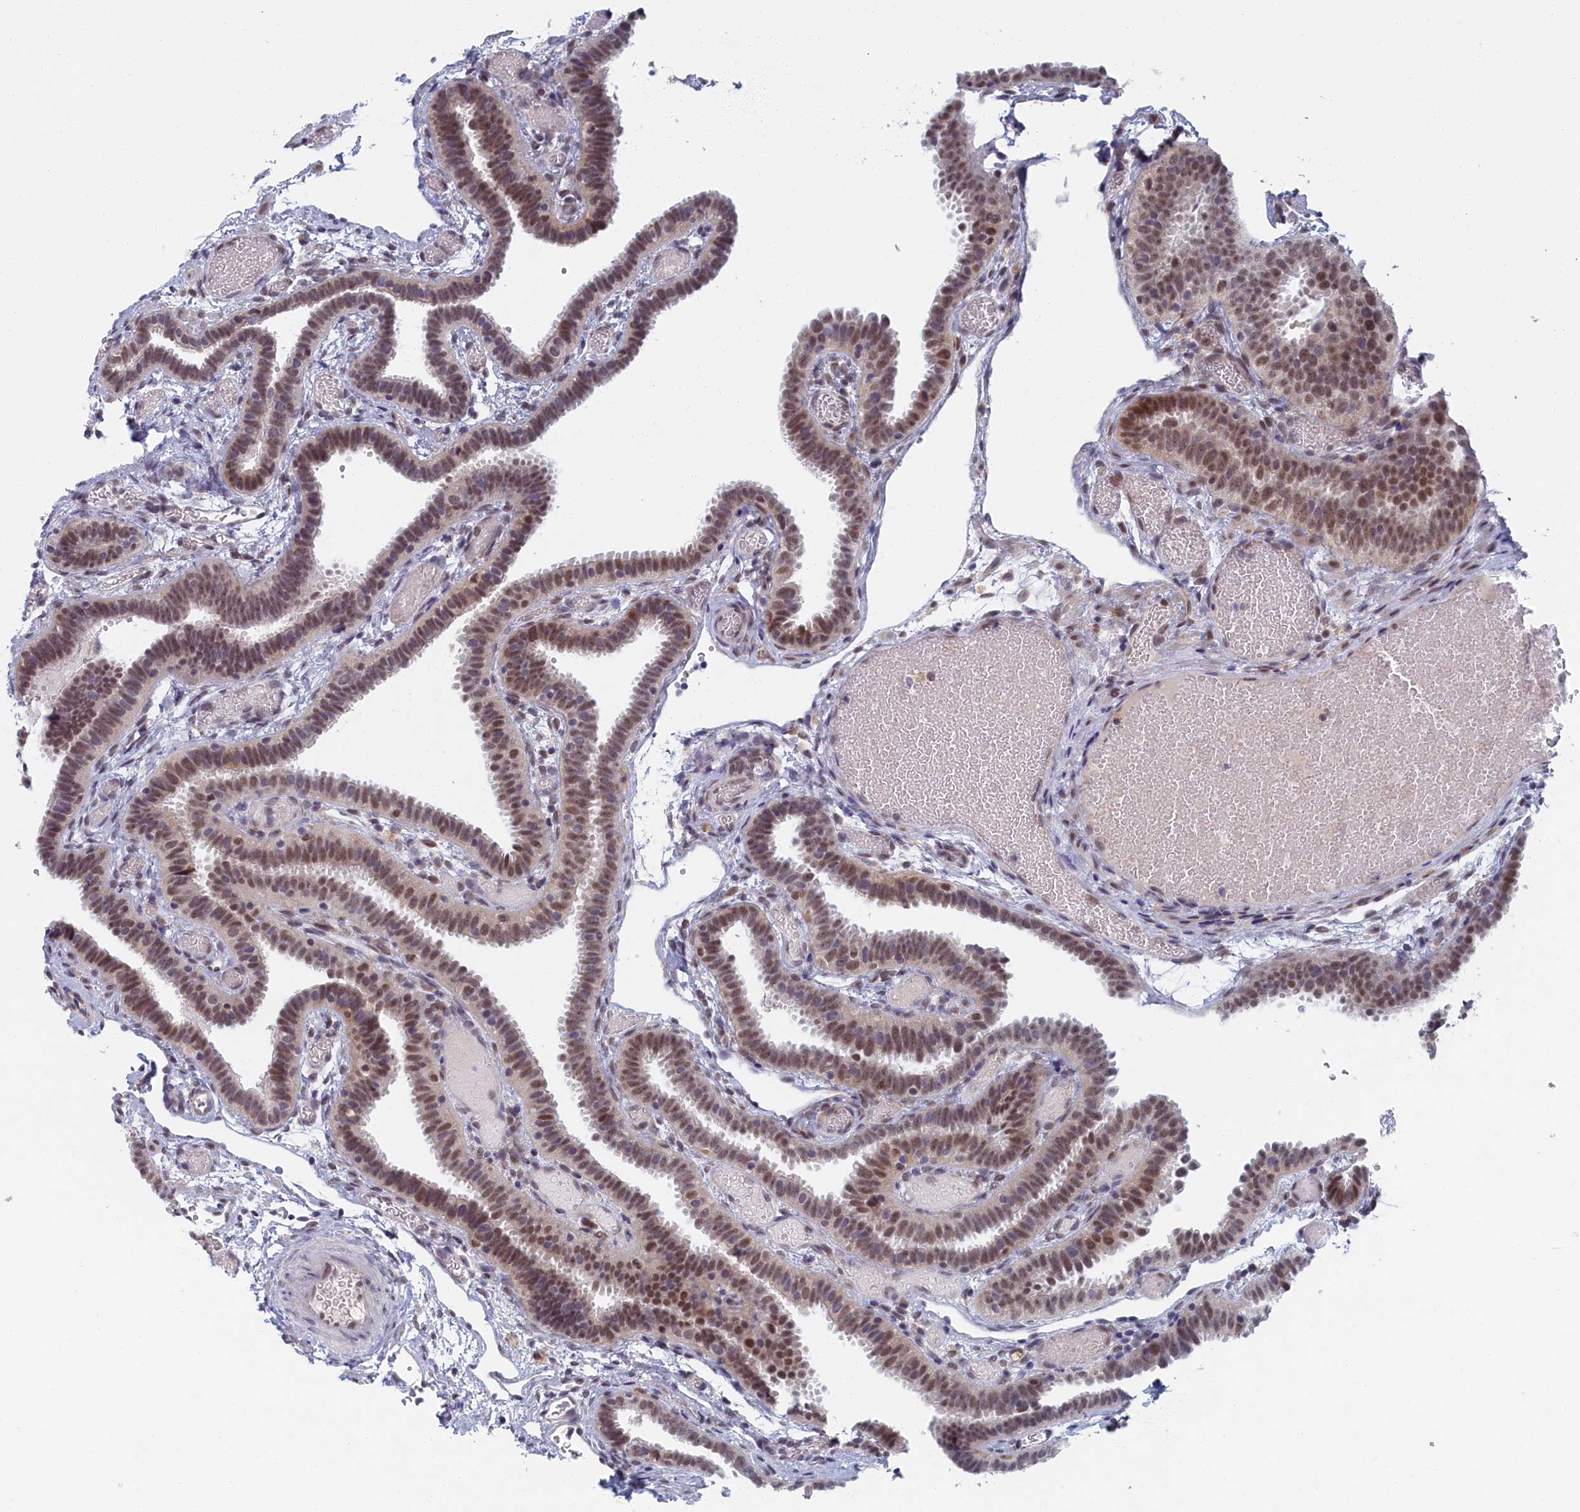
{"staining": {"intensity": "moderate", "quantity": ">75%", "location": "cytoplasmic/membranous,nuclear"}, "tissue": "fallopian tube", "cell_type": "Glandular cells", "image_type": "normal", "snomed": [{"axis": "morphology", "description": "Normal tissue, NOS"}, {"axis": "topography", "description": "Fallopian tube"}], "caption": "IHC micrograph of normal fallopian tube: human fallopian tube stained using IHC exhibits medium levels of moderate protein expression localized specifically in the cytoplasmic/membranous,nuclear of glandular cells, appearing as a cytoplasmic/membranous,nuclear brown color.", "gene": "DNAJC17", "patient": {"sex": "female", "age": 37}}